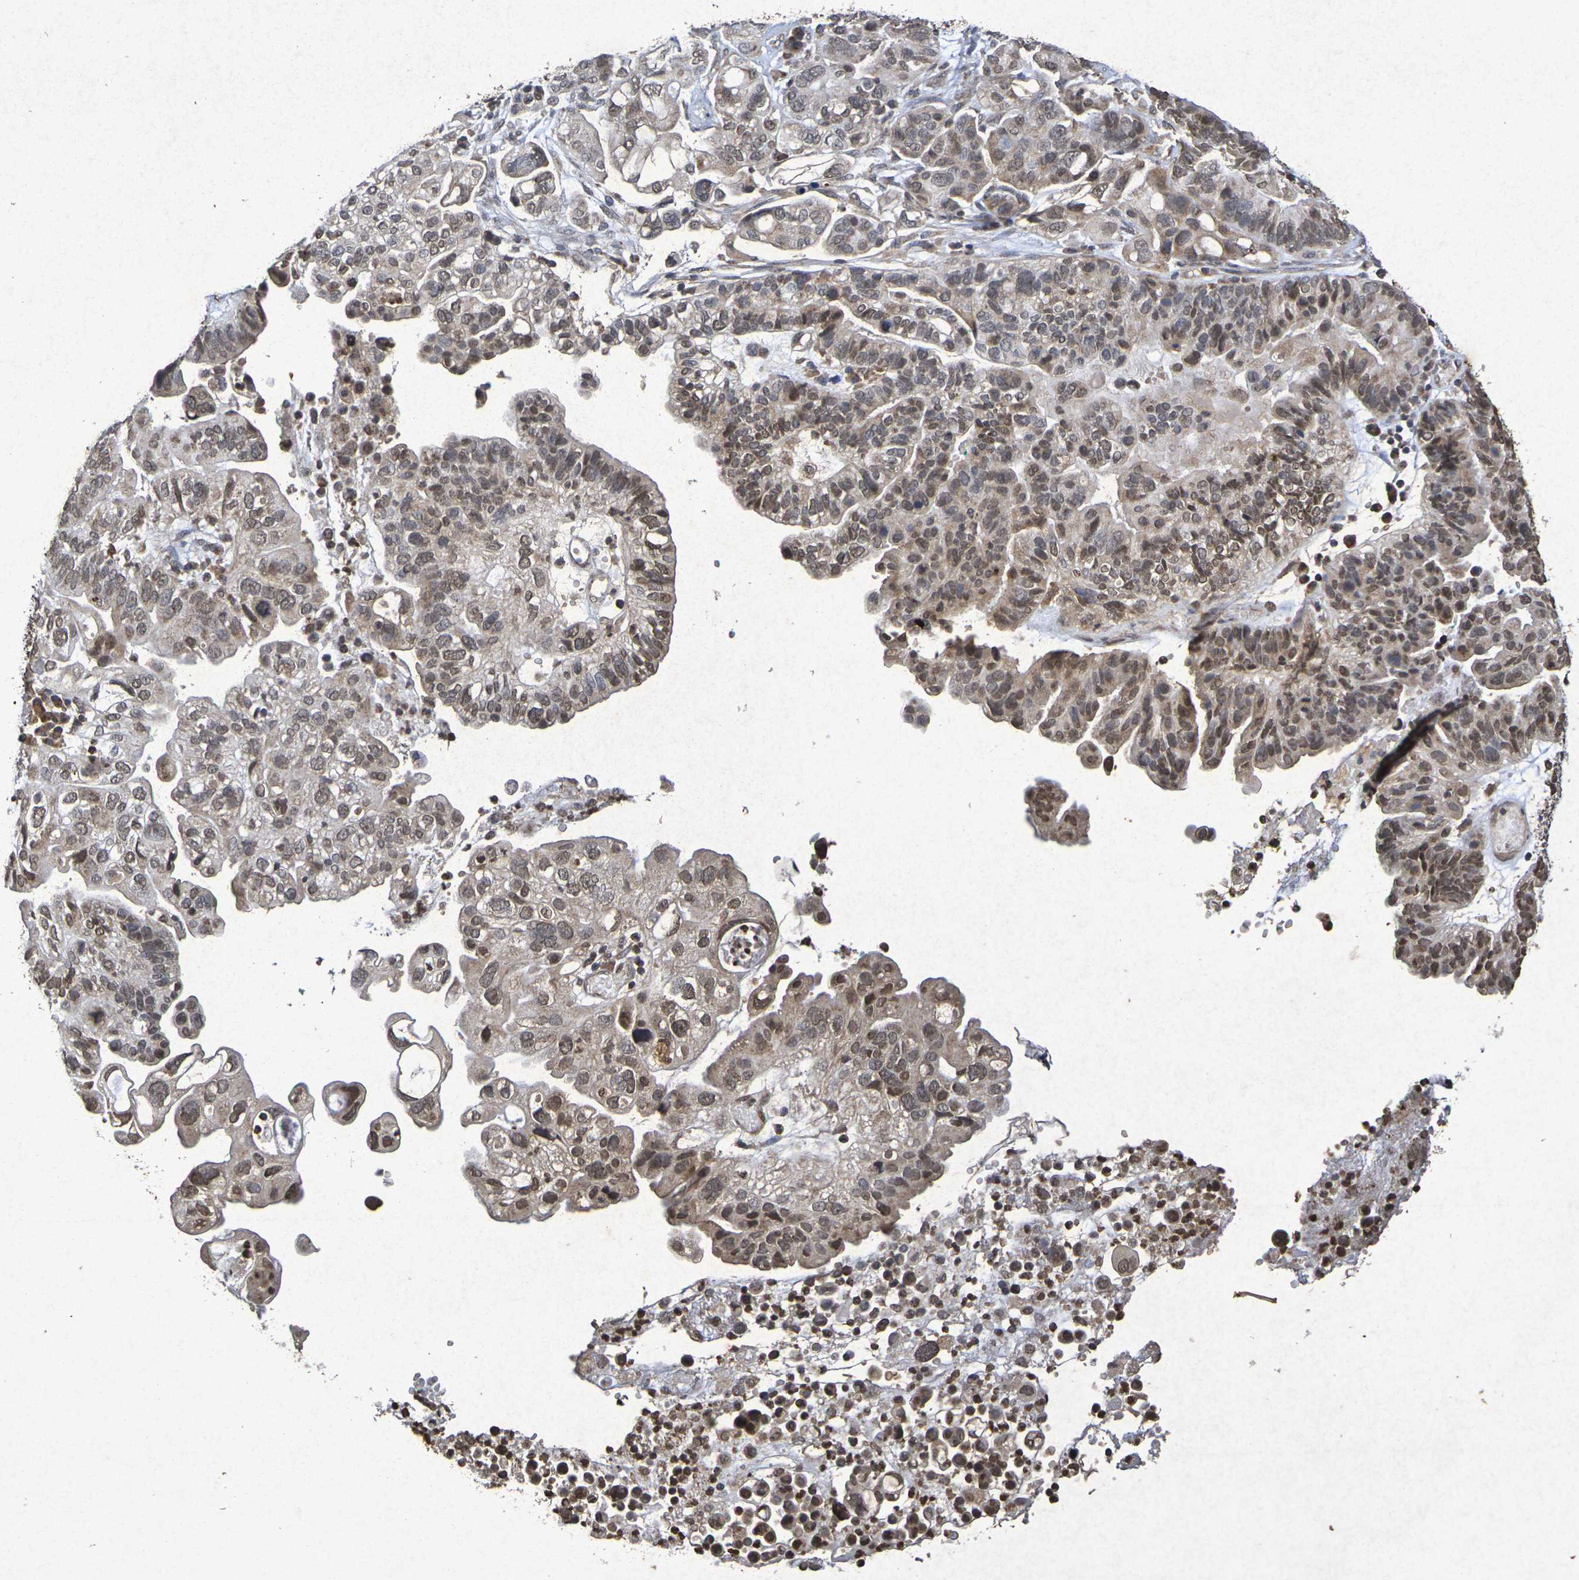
{"staining": {"intensity": "moderate", "quantity": ">75%", "location": "cytoplasmic/membranous,nuclear"}, "tissue": "ovarian cancer", "cell_type": "Tumor cells", "image_type": "cancer", "snomed": [{"axis": "morphology", "description": "Cystadenocarcinoma, serous, NOS"}, {"axis": "topography", "description": "Ovary"}], "caption": "Brown immunohistochemical staining in ovarian cancer reveals moderate cytoplasmic/membranous and nuclear staining in about >75% of tumor cells.", "gene": "GUCY1A2", "patient": {"sex": "female", "age": 56}}